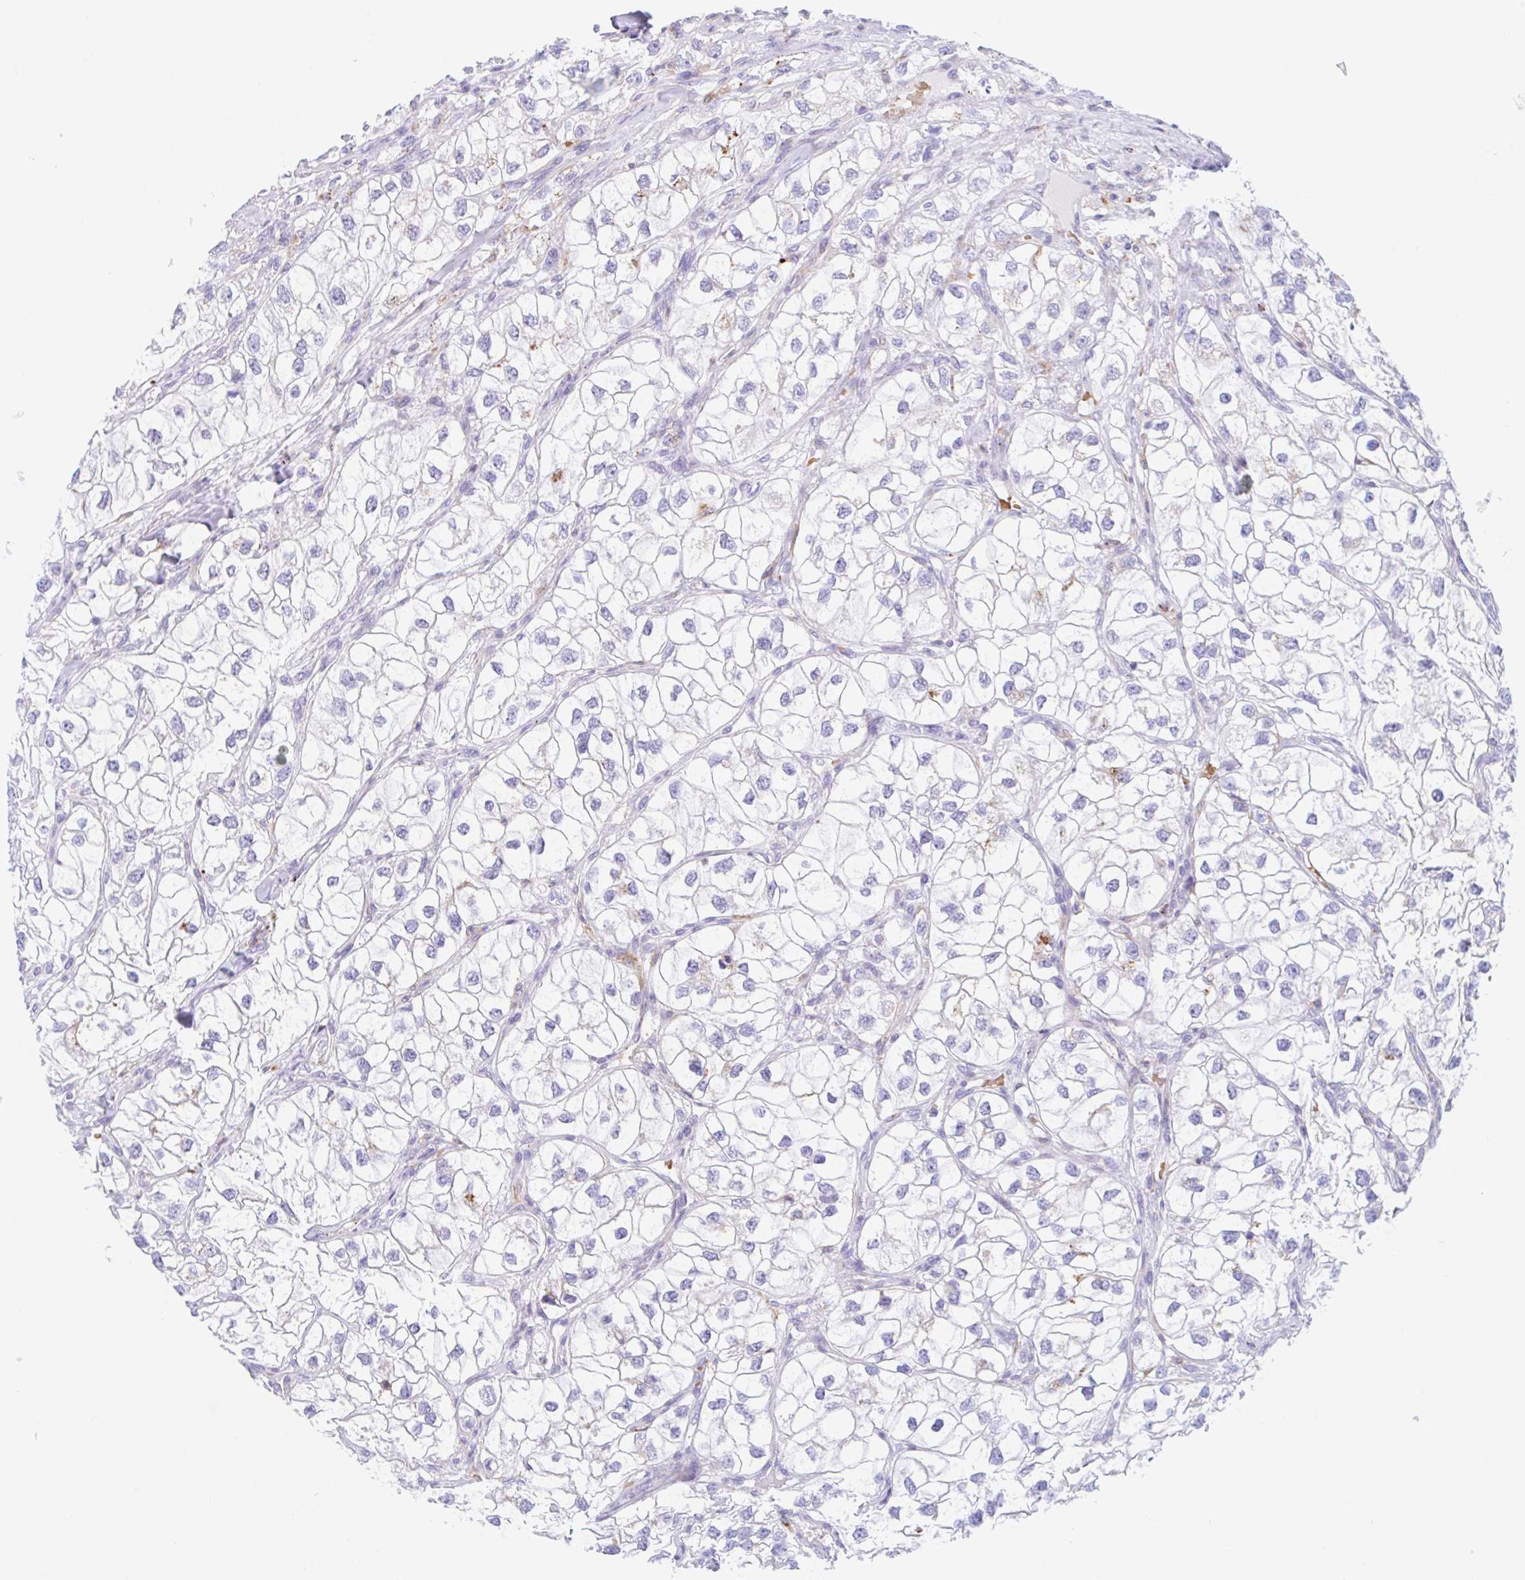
{"staining": {"intensity": "moderate", "quantity": "<25%", "location": "cytoplasmic/membranous"}, "tissue": "renal cancer", "cell_type": "Tumor cells", "image_type": "cancer", "snomed": [{"axis": "morphology", "description": "Adenocarcinoma, NOS"}, {"axis": "topography", "description": "Kidney"}], "caption": "Immunohistochemistry (IHC) staining of renal adenocarcinoma, which shows low levels of moderate cytoplasmic/membranous positivity in about <25% of tumor cells indicating moderate cytoplasmic/membranous protein staining. The staining was performed using DAB (3,3'-diaminobenzidine) (brown) for protein detection and nuclei were counterstained in hematoxylin (blue).", "gene": "ANKRD9", "patient": {"sex": "male", "age": 59}}